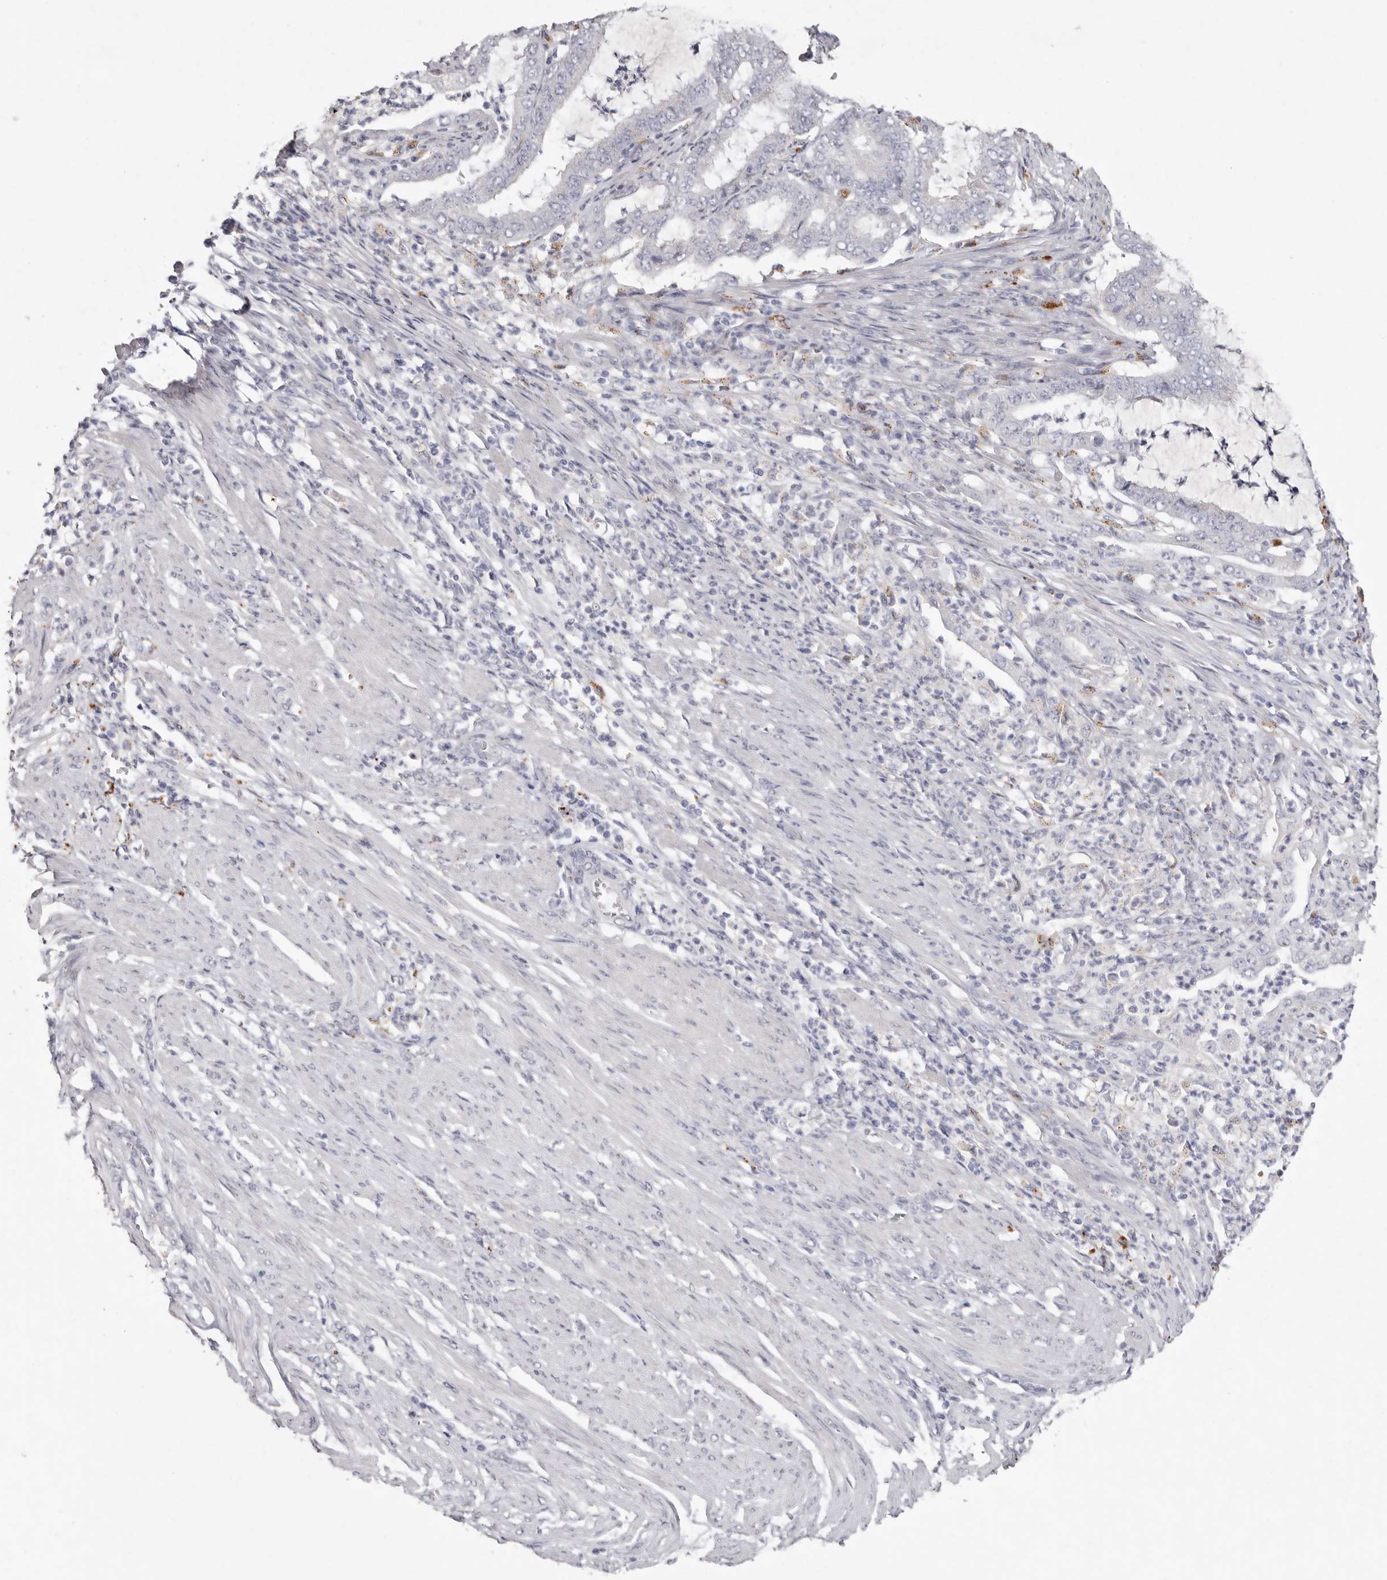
{"staining": {"intensity": "negative", "quantity": "none", "location": "none"}, "tissue": "endometrial cancer", "cell_type": "Tumor cells", "image_type": "cancer", "snomed": [{"axis": "morphology", "description": "Adenocarcinoma, NOS"}, {"axis": "topography", "description": "Endometrium"}], "caption": "Endometrial adenocarcinoma was stained to show a protein in brown. There is no significant staining in tumor cells.", "gene": "FAM185A", "patient": {"sex": "female", "age": 51}}